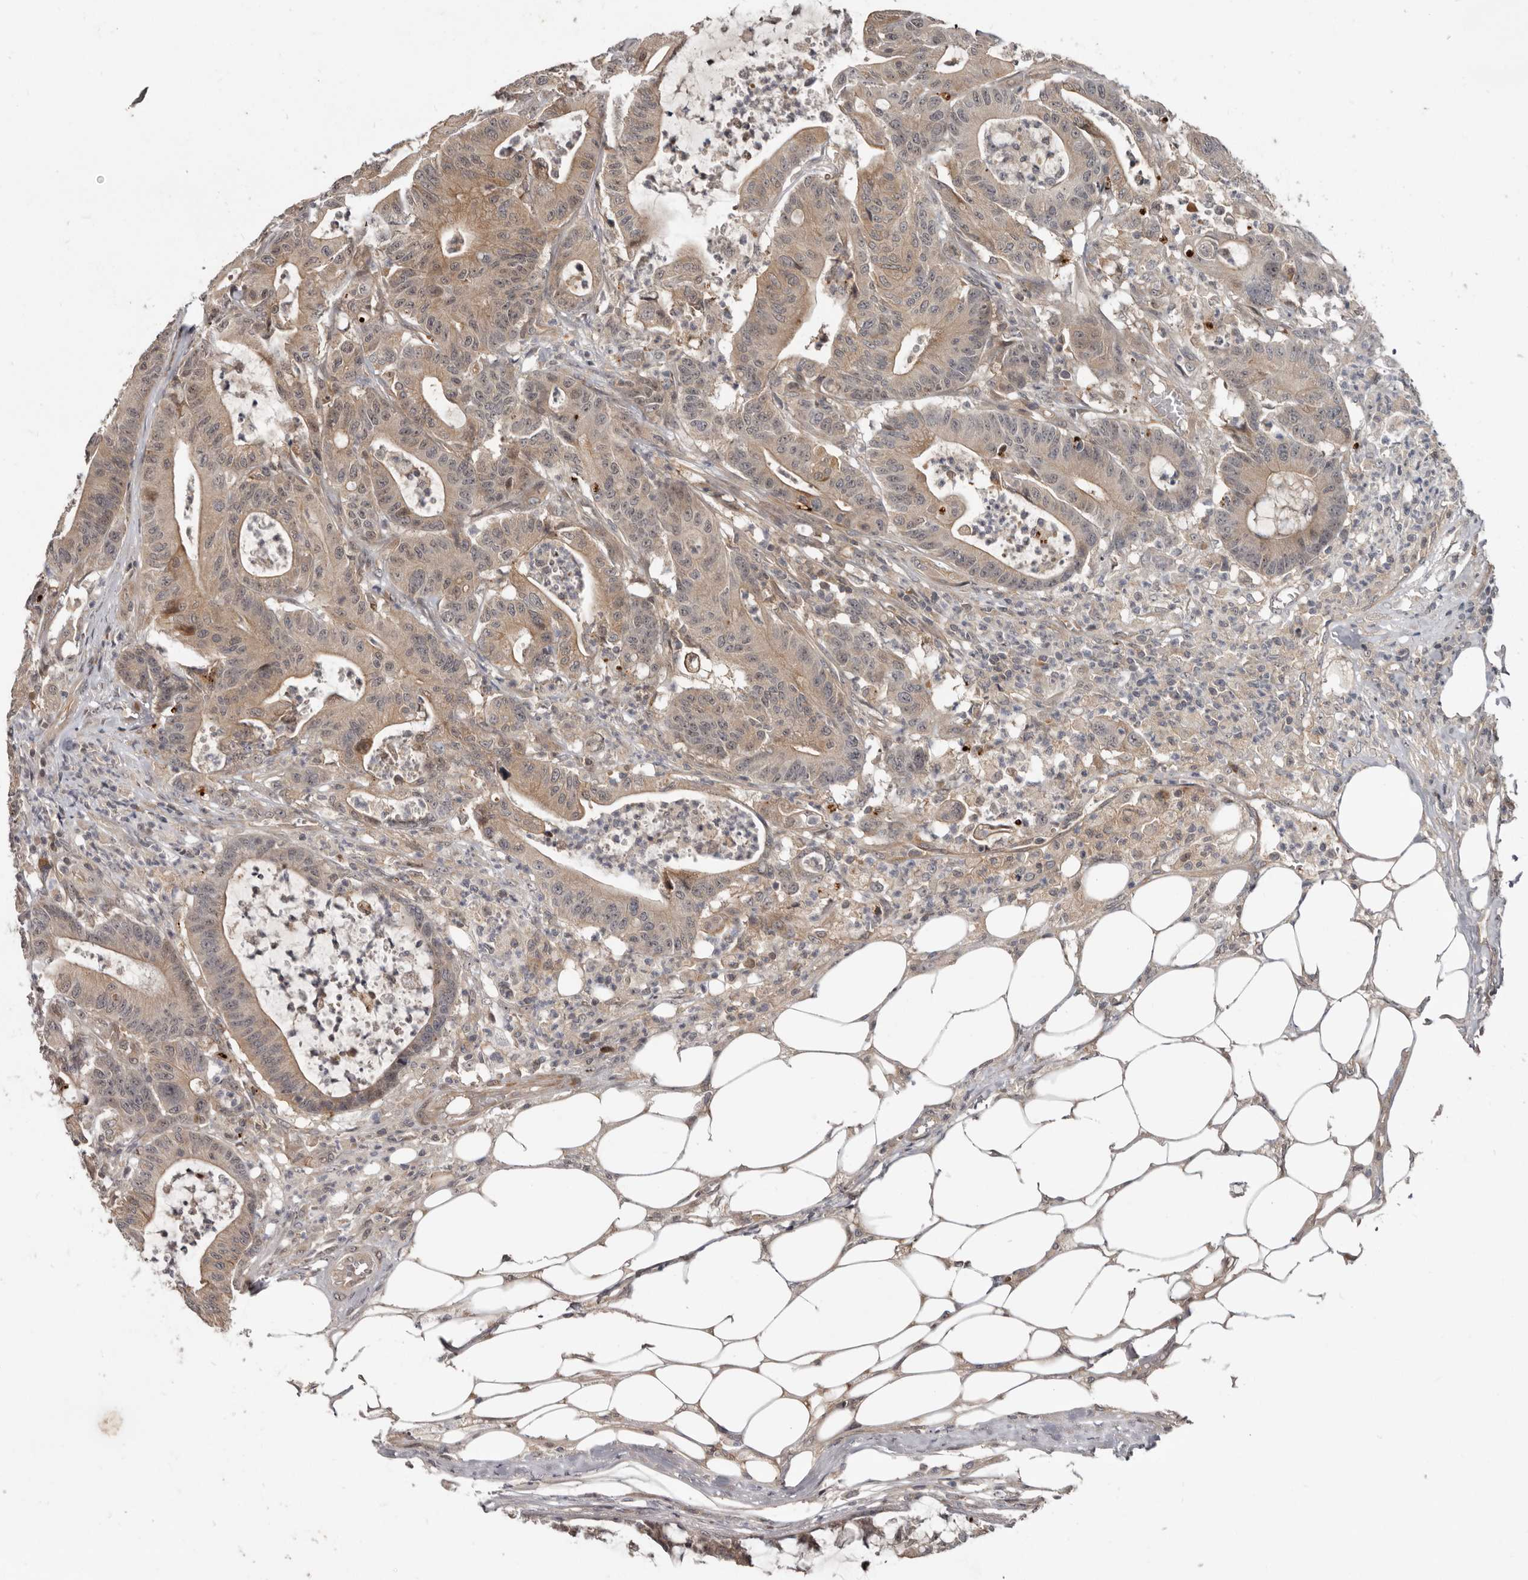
{"staining": {"intensity": "weak", "quantity": ">75%", "location": "cytoplasmic/membranous"}, "tissue": "colorectal cancer", "cell_type": "Tumor cells", "image_type": "cancer", "snomed": [{"axis": "morphology", "description": "Adenocarcinoma, NOS"}, {"axis": "topography", "description": "Colon"}], "caption": "This histopathology image displays colorectal adenocarcinoma stained with immunohistochemistry (IHC) to label a protein in brown. The cytoplasmic/membranous of tumor cells show weak positivity for the protein. Nuclei are counter-stained blue.", "gene": "BAD", "patient": {"sex": "female", "age": 84}}